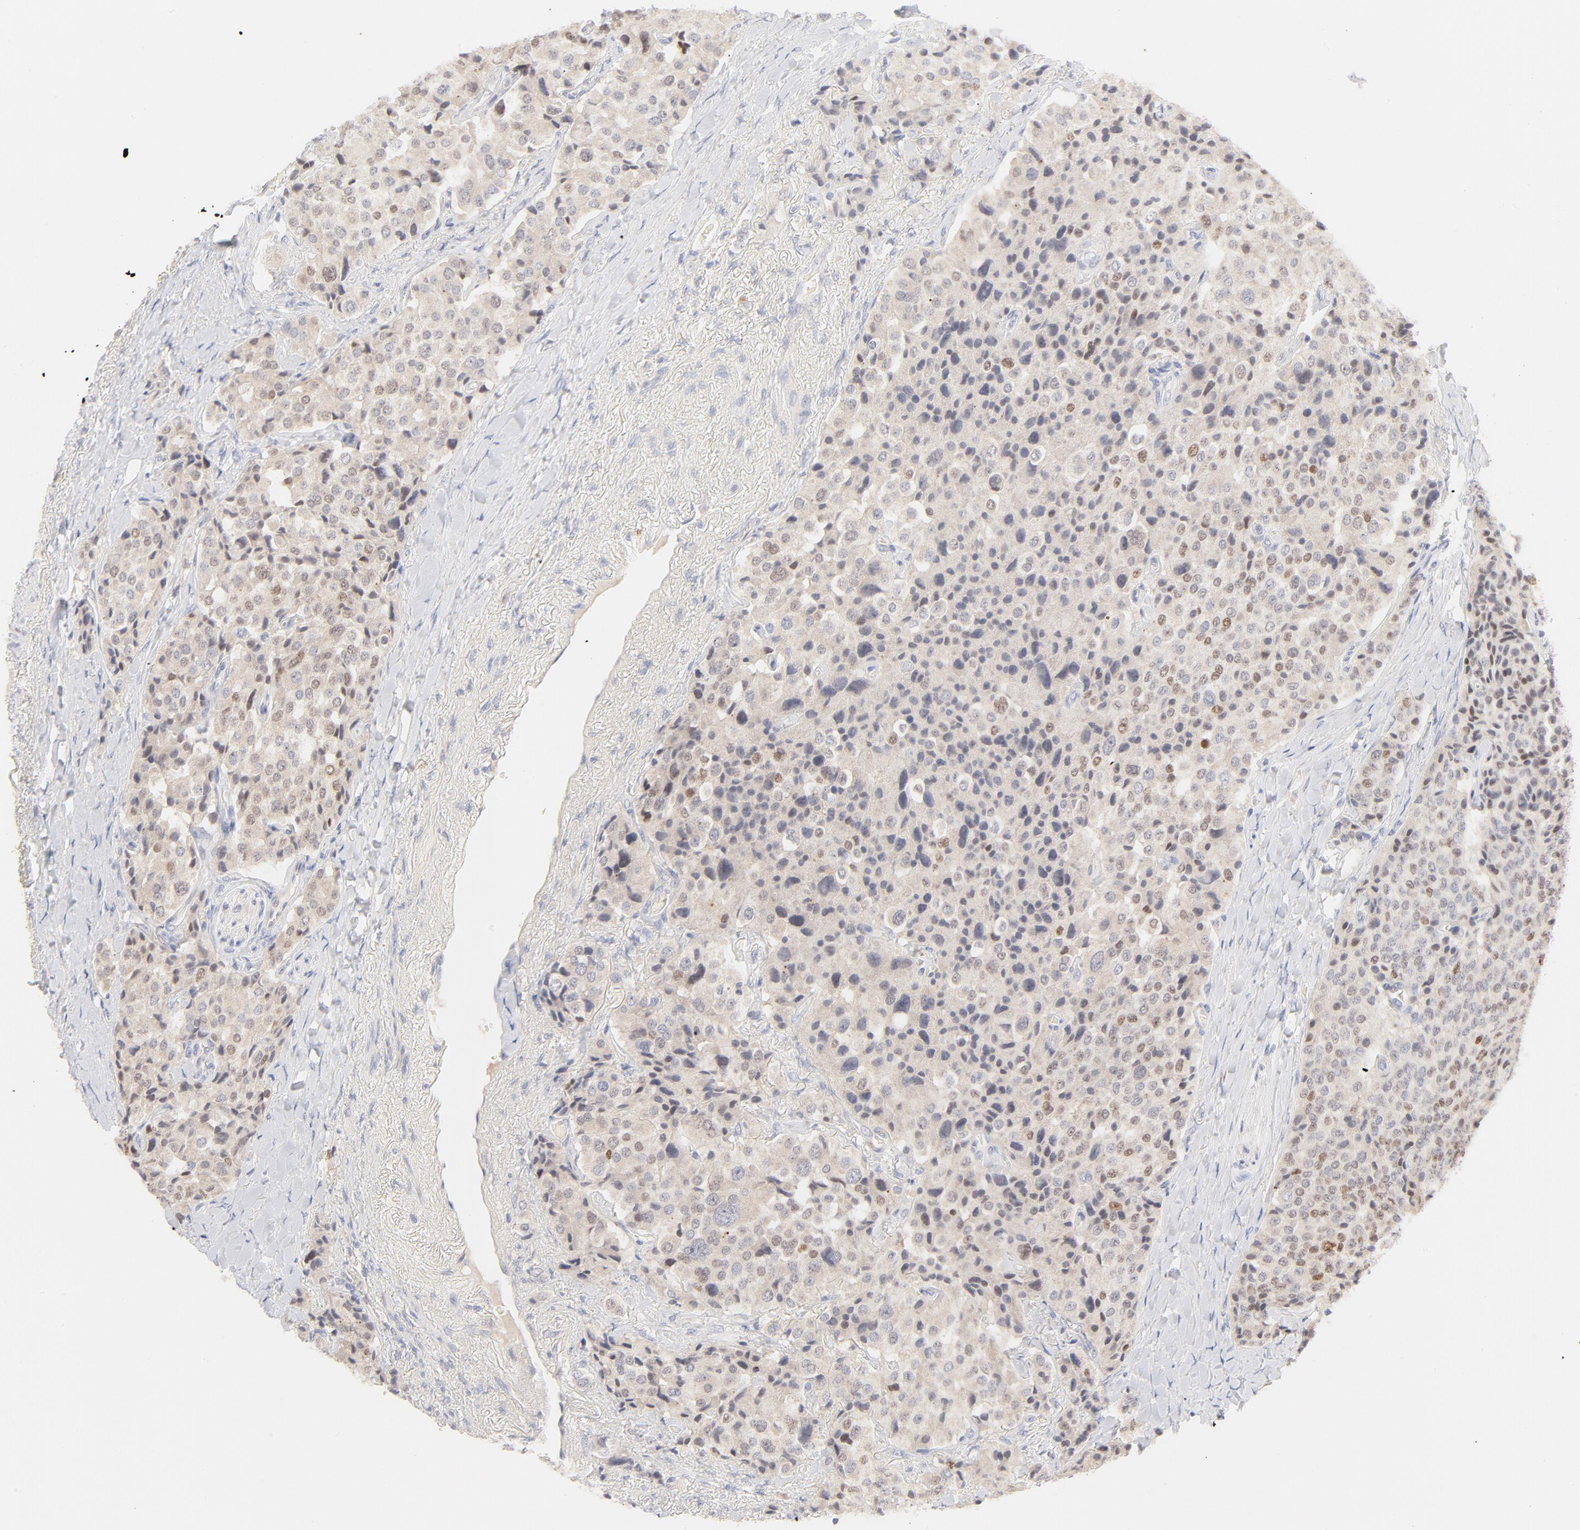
{"staining": {"intensity": "weak", "quantity": "25%-75%", "location": "cytoplasmic/membranous,nuclear"}, "tissue": "carcinoid", "cell_type": "Tumor cells", "image_type": "cancer", "snomed": [{"axis": "morphology", "description": "Carcinoid, malignant, NOS"}, {"axis": "topography", "description": "Colon"}], "caption": "A photomicrograph showing weak cytoplasmic/membranous and nuclear expression in approximately 25%-75% of tumor cells in carcinoid (malignant), as visualized by brown immunohistochemical staining.", "gene": "NKX2-2", "patient": {"sex": "female", "age": 61}}